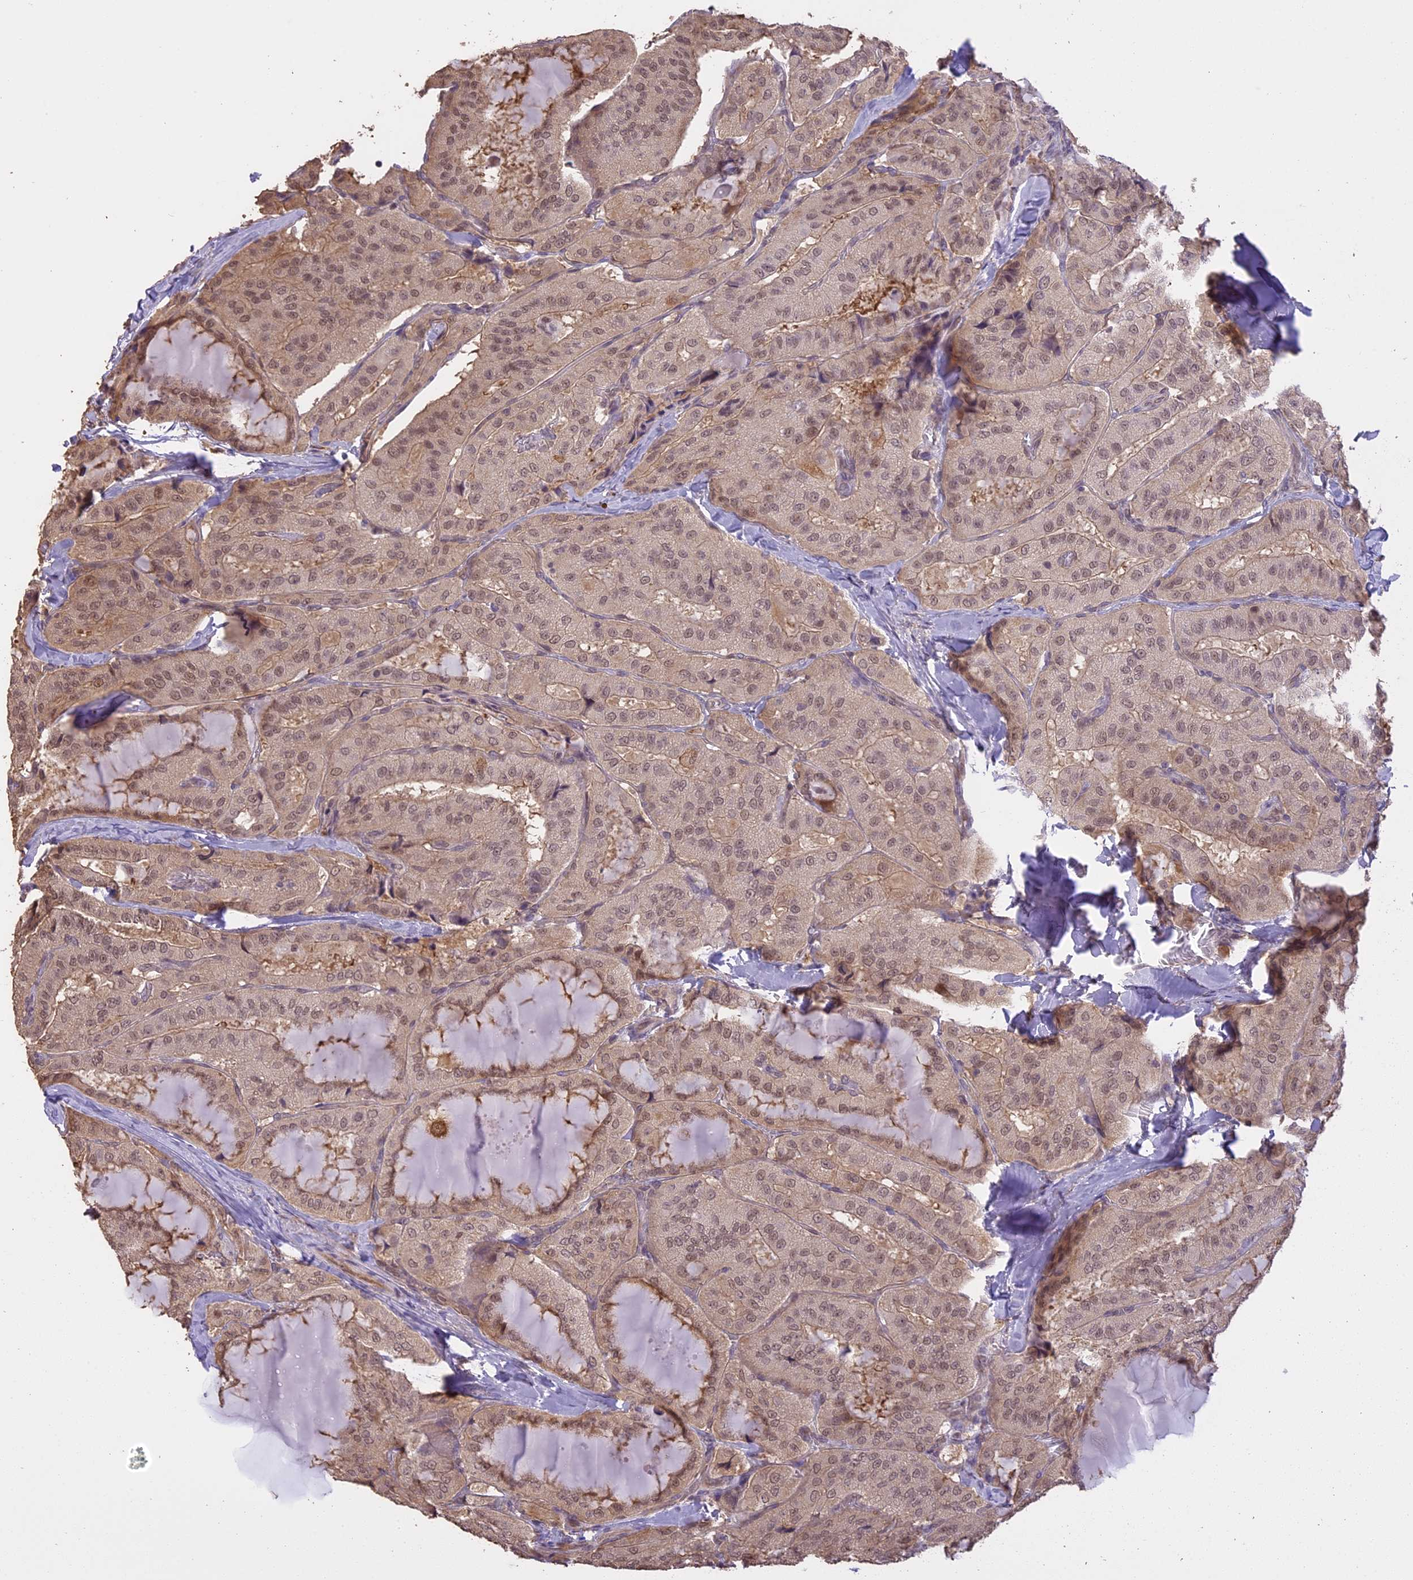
{"staining": {"intensity": "weak", "quantity": ">75%", "location": "cytoplasmic/membranous,nuclear"}, "tissue": "thyroid cancer", "cell_type": "Tumor cells", "image_type": "cancer", "snomed": [{"axis": "morphology", "description": "Normal tissue, NOS"}, {"axis": "morphology", "description": "Papillary adenocarcinoma, NOS"}, {"axis": "topography", "description": "Thyroid gland"}], "caption": "The photomicrograph demonstrates staining of thyroid cancer, revealing weak cytoplasmic/membranous and nuclear protein positivity (brown color) within tumor cells. The staining is performed using DAB (3,3'-diaminobenzidine) brown chromogen to label protein expression. The nuclei are counter-stained blue using hematoxylin.", "gene": "TIGD7", "patient": {"sex": "female", "age": 59}}